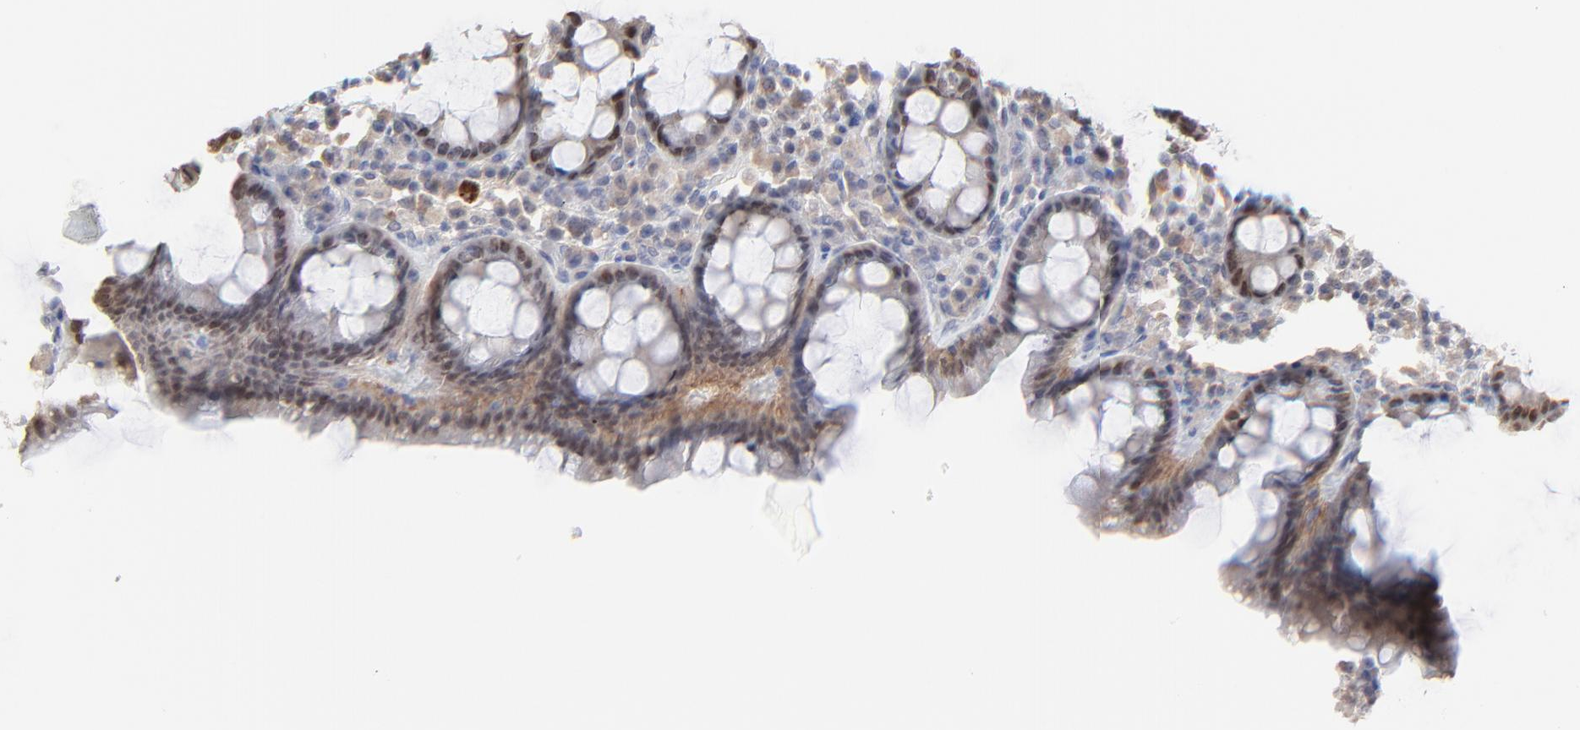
{"staining": {"intensity": "moderate", "quantity": ">75%", "location": "cytoplasmic/membranous,nuclear"}, "tissue": "rectum", "cell_type": "Glandular cells", "image_type": "normal", "snomed": [{"axis": "morphology", "description": "Normal tissue, NOS"}, {"axis": "topography", "description": "Rectum"}], "caption": "This is an image of immunohistochemistry (IHC) staining of unremarkable rectum, which shows moderate positivity in the cytoplasmic/membranous,nuclear of glandular cells.", "gene": "FAM199X", "patient": {"sex": "male", "age": 92}}